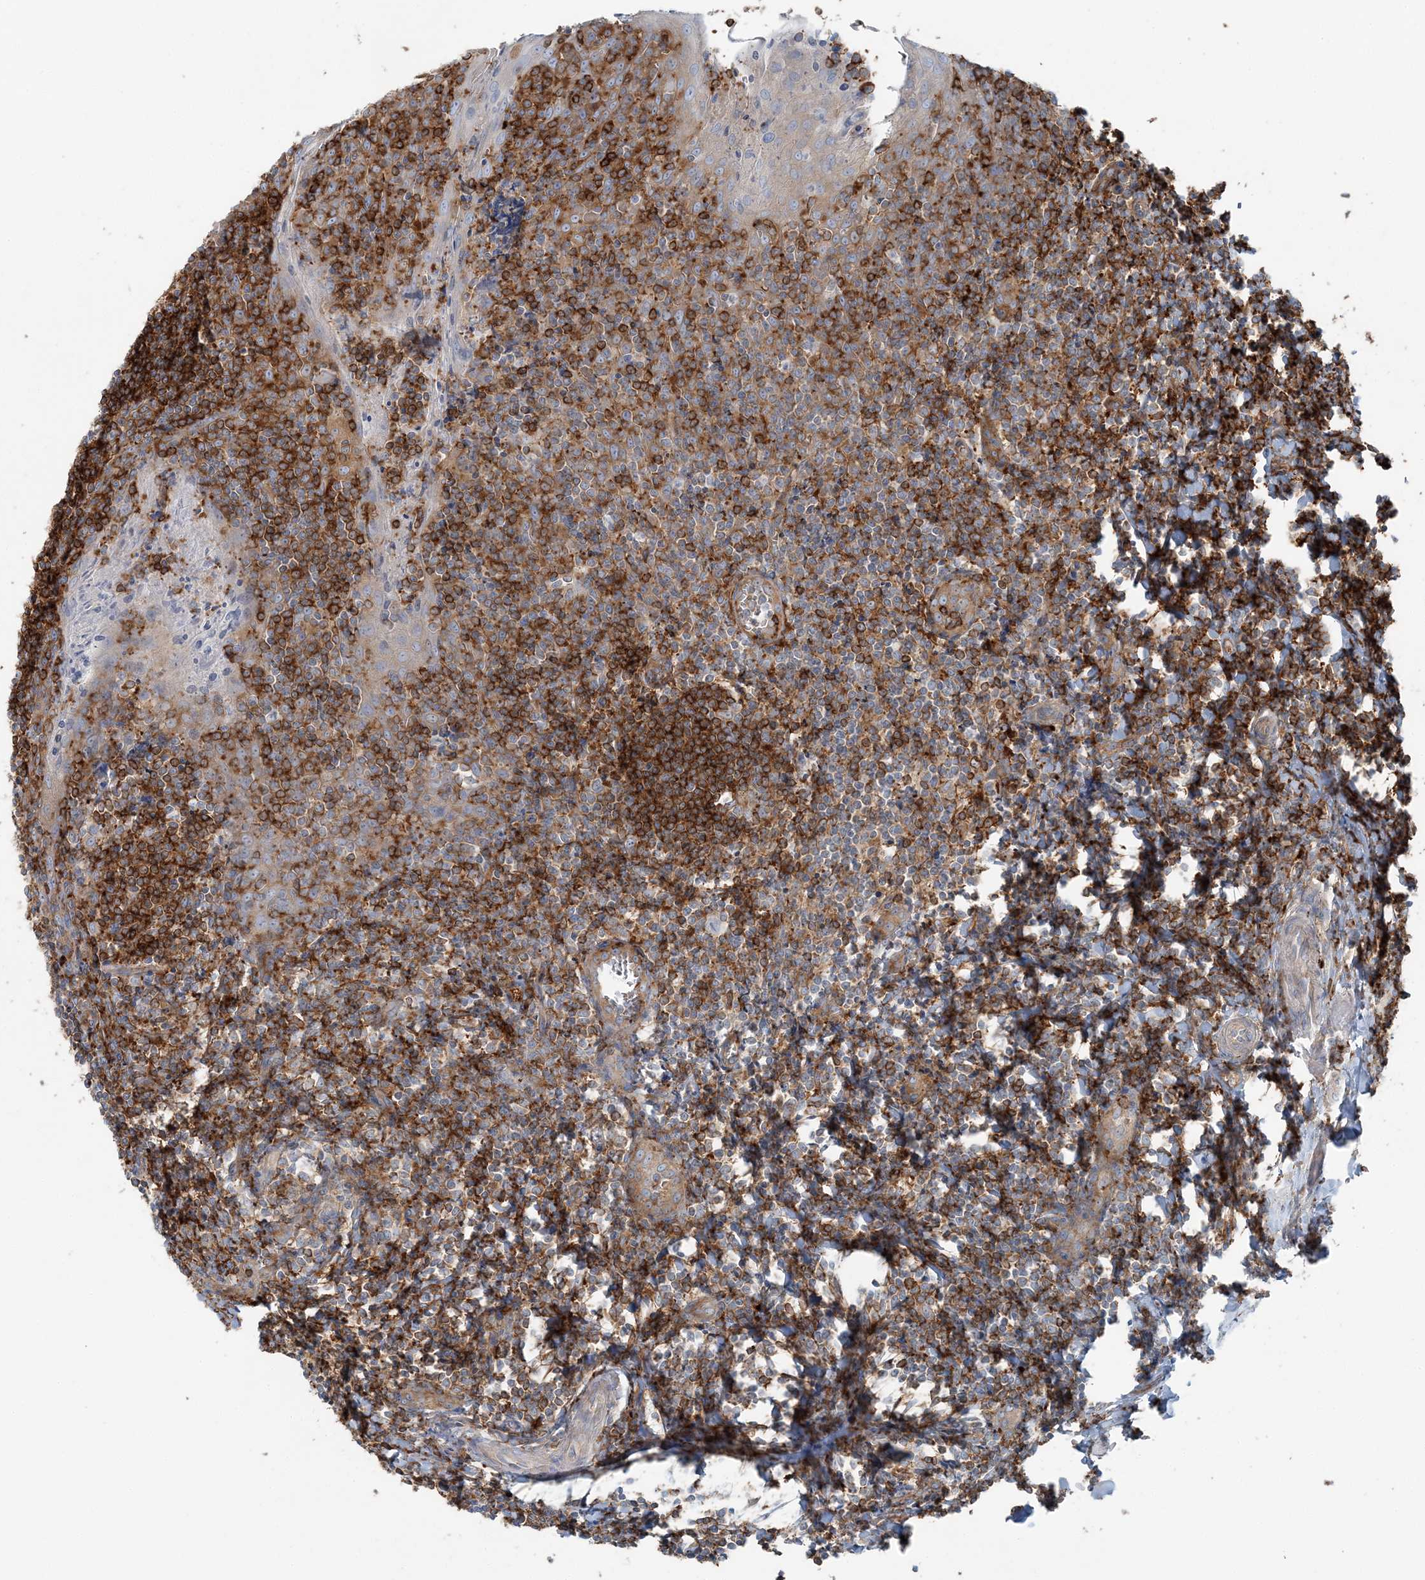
{"staining": {"intensity": "weak", "quantity": ">75%", "location": "cytoplasmic/membranous"}, "tissue": "tonsil", "cell_type": "Germinal center cells", "image_type": "normal", "snomed": [{"axis": "morphology", "description": "Normal tissue, NOS"}, {"axis": "topography", "description": "Tonsil"}], "caption": "Weak cytoplasmic/membranous positivity for a protein is appreciated in approximately >75% of germinal center cells of benign tonsil using immunohistochemistry.", "gene": "SNX2", "patient": {"sex": "male", "age": 27}}